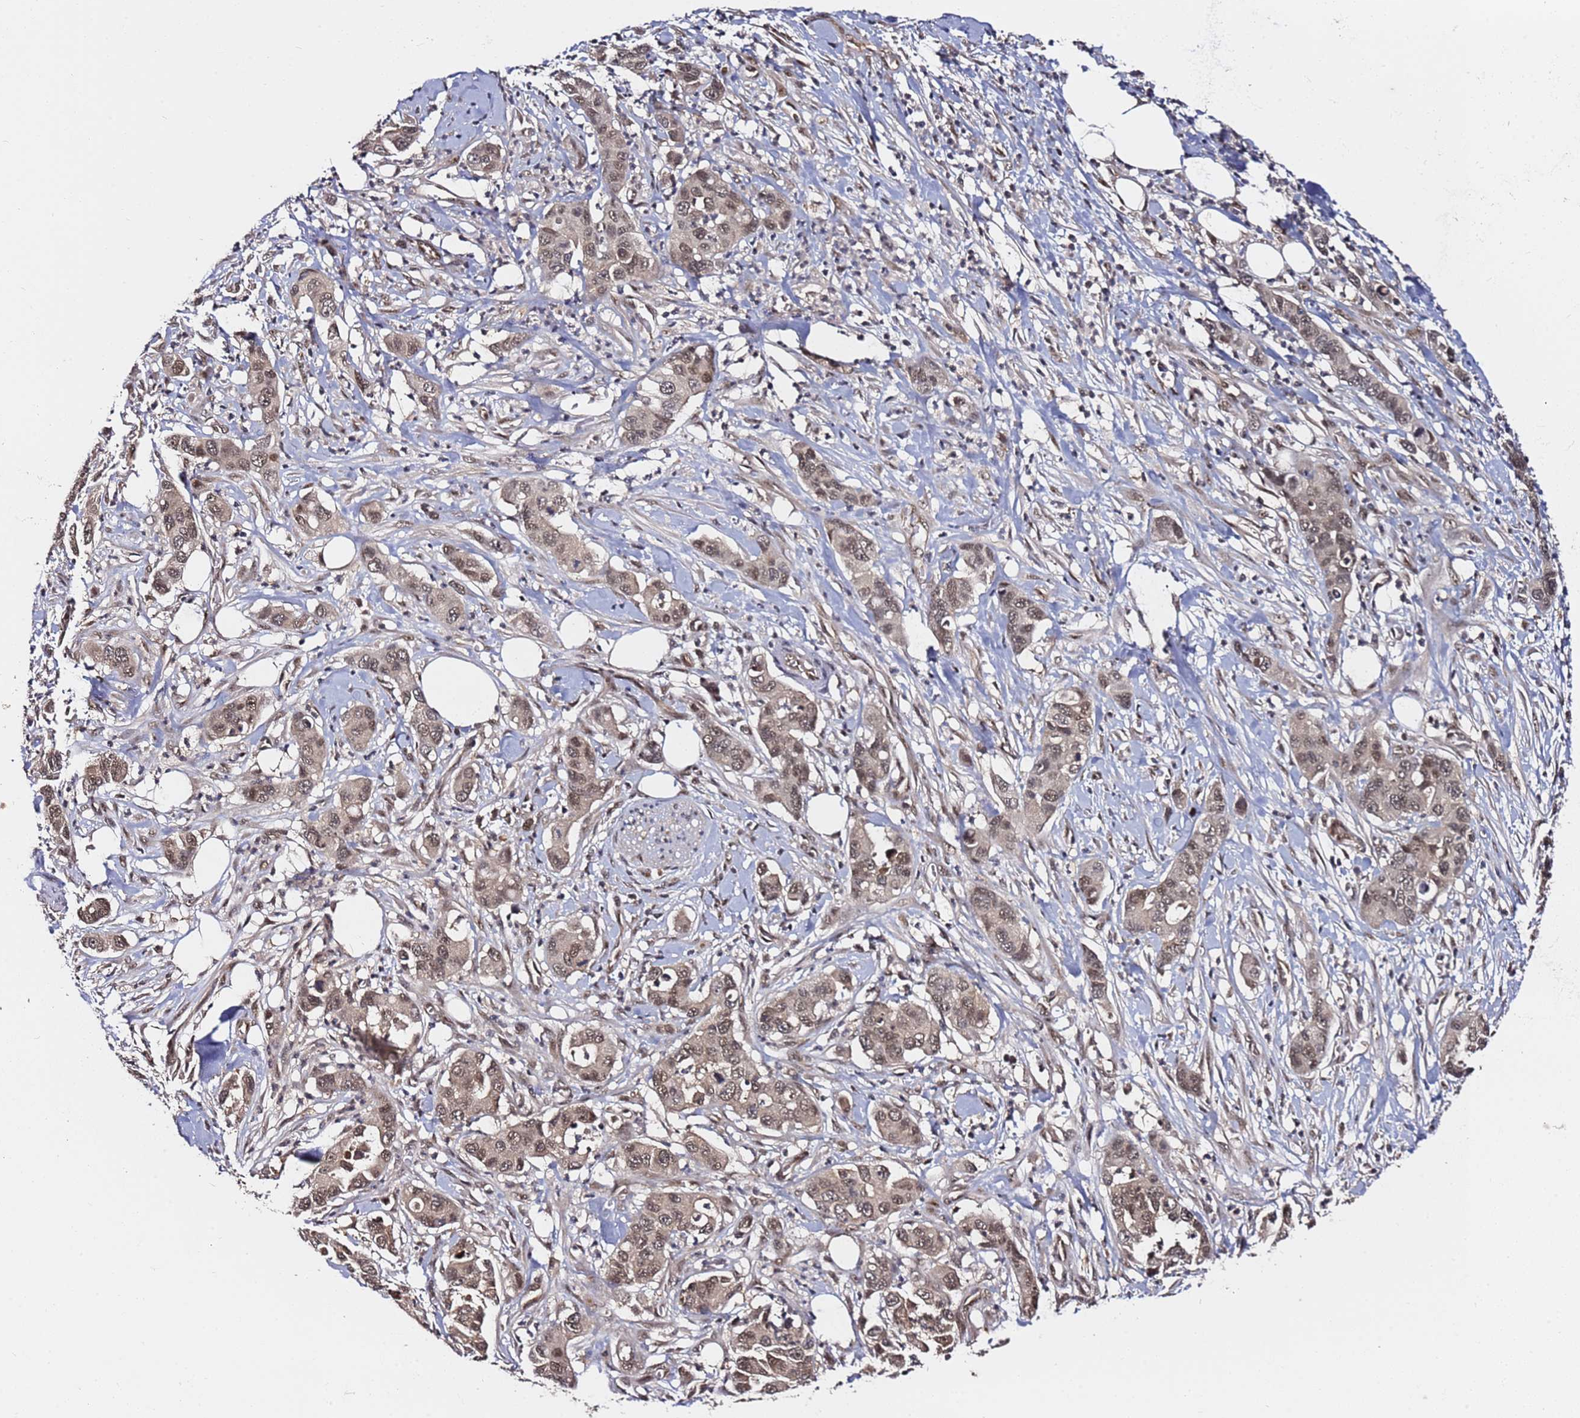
{"staining": {"intensity": "moderate", "quantity": ">75%", "location": "nuclear"}, "tissue": "pancreatic cancer", "cell_type": "Tumor cells", "image_type": "cancer", "snomed": [{"axis": "morphology", "description": "Adenocarcinoma, NOS"}, {"axis": "topography", "description": "Pancreas"}], "caption": "Immunohistochemistry (IHC) micrograph of pancreatic cancer (adenocarcinoma) stained for a protein (brown), which reveals medium levels of moderate nuclear expression in about >75% of tumor cells.", "gene": "RGS18", "patient": {"sex": "male", "age": 73}}